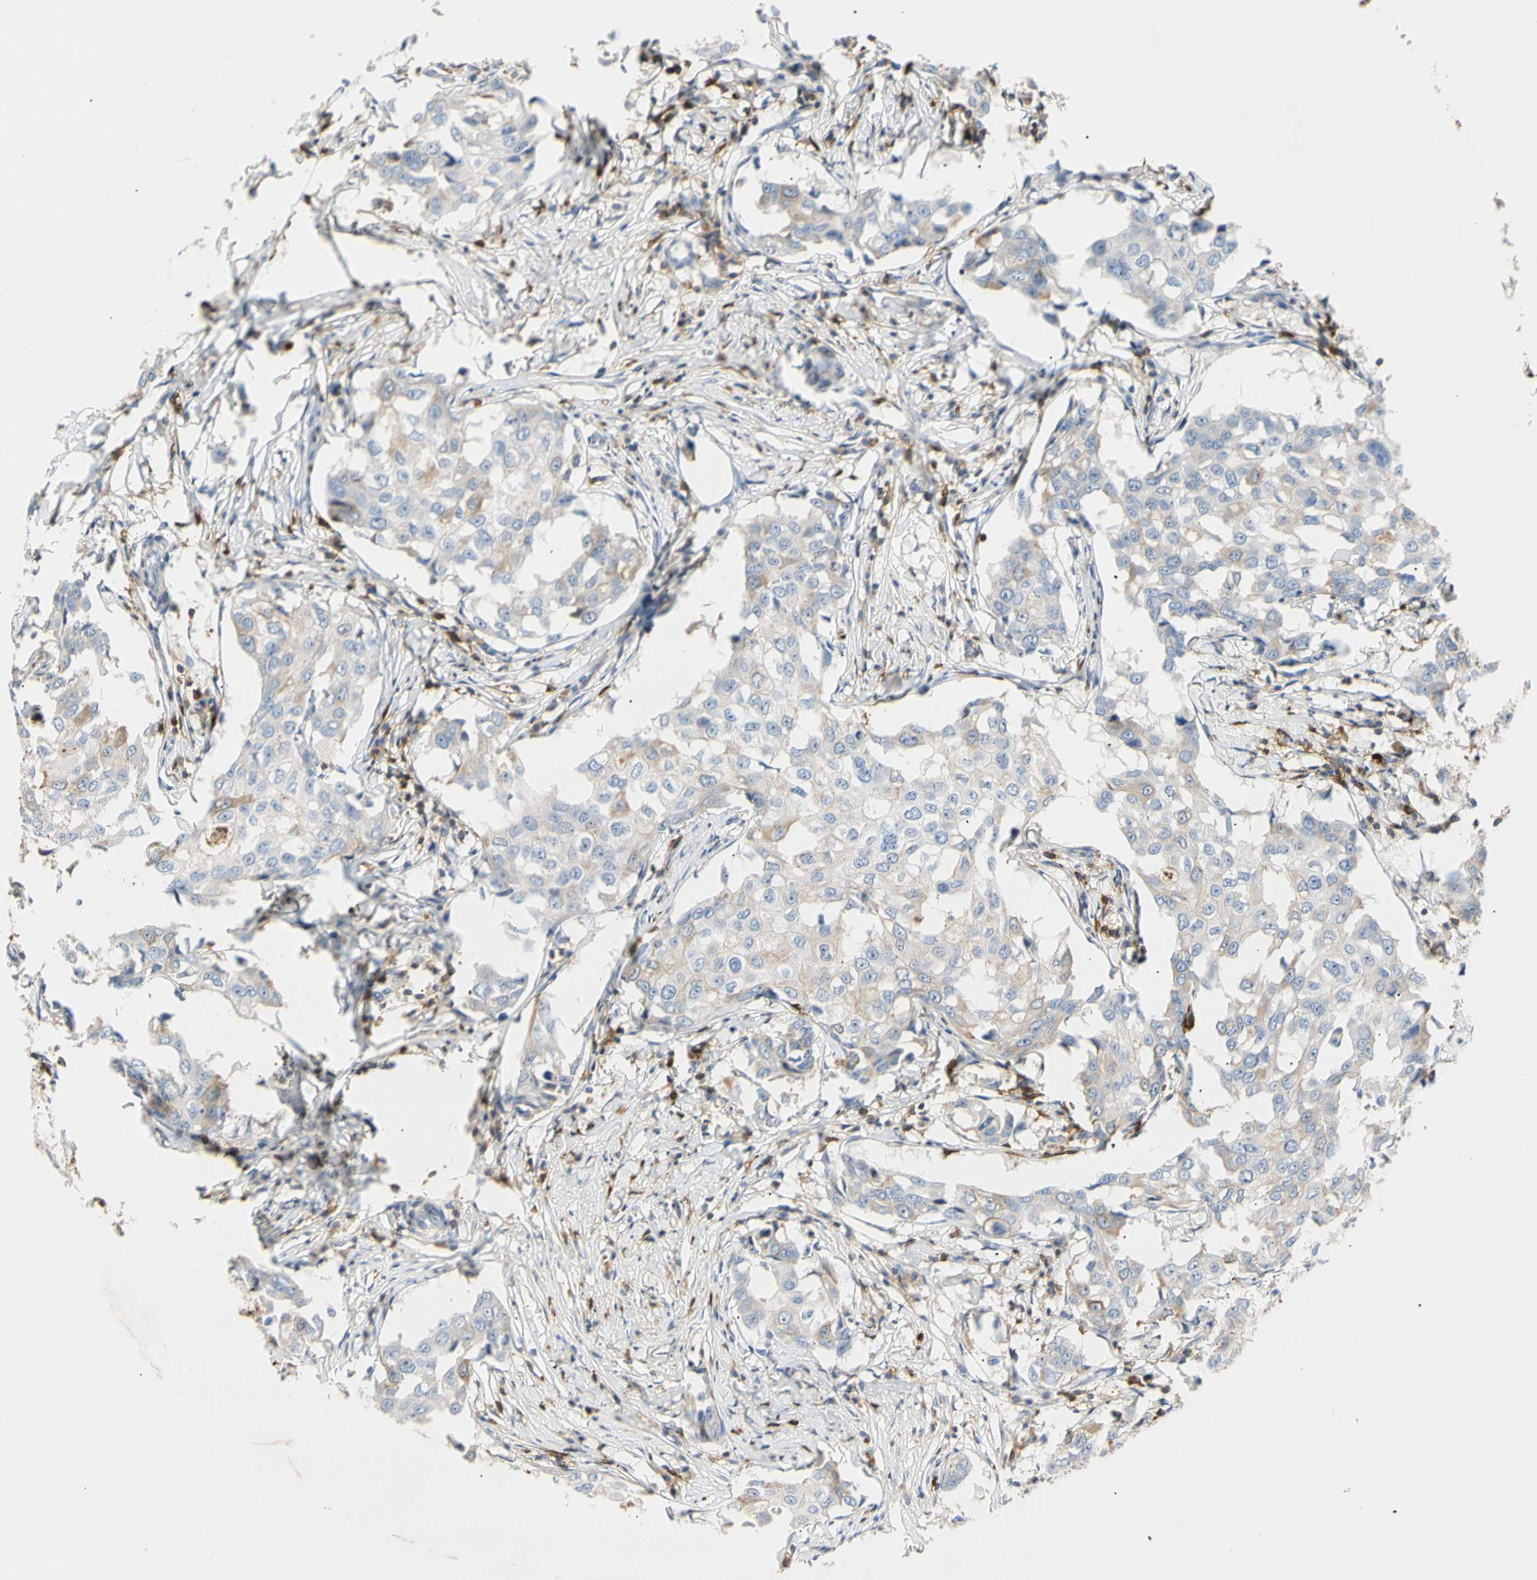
{"staining": {"intensity": "negative", "quantity": "none", "location": "none"}, "tissue": "breast cancer", "cell_type": "Tumor cells", "image_type": "cancer", "snomed": [{"axis": "morphology", "description": "Duct carcinoma"}, {"axis": "topography", "description": "Breast"}], "caption": "The image displays no significant staining in tumor cells of invasive ductal carcinoma (breast).", "gene": "TNFRSF18", "patient": {"sex": "female", "age": 27}}